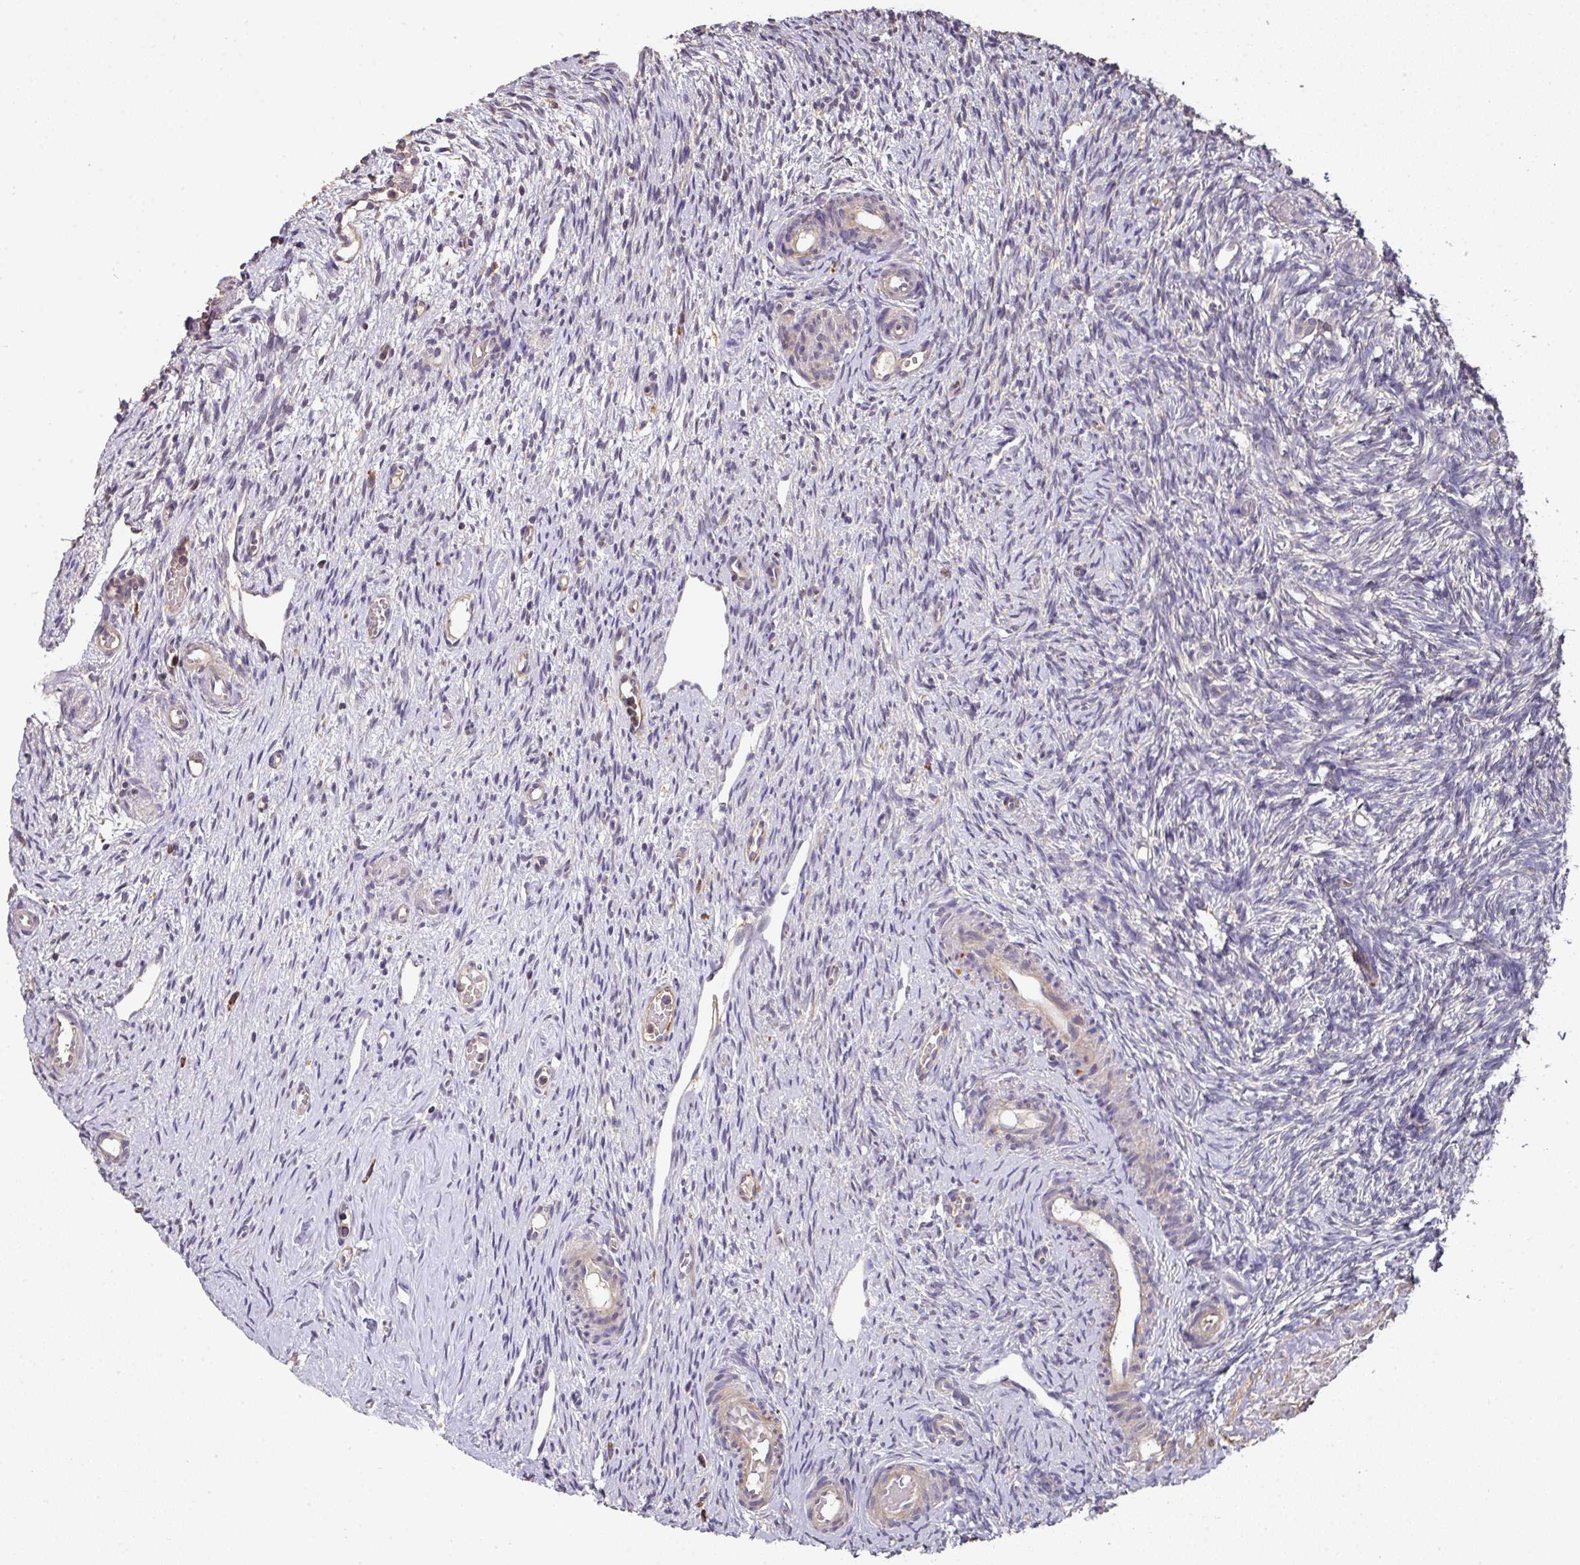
{"staining": {"intensity": "negative", "quantity": "none", "location": "none"}, "tissue": "ovary", "cell_type": "Ovarian stroma cells", "image_type": "normal", "snomed": [{"axis": "morphology", "description": "Normal tissue, NOS"}, {"axis": "topography", "description": "Ovary"}], "caption": "A histopathology image of ovary stained for a protein exhibits no brown staining in ovarian stroma cells.", "gene": "ACVR2B", "patient": {"sex": "female", "age": 51}}